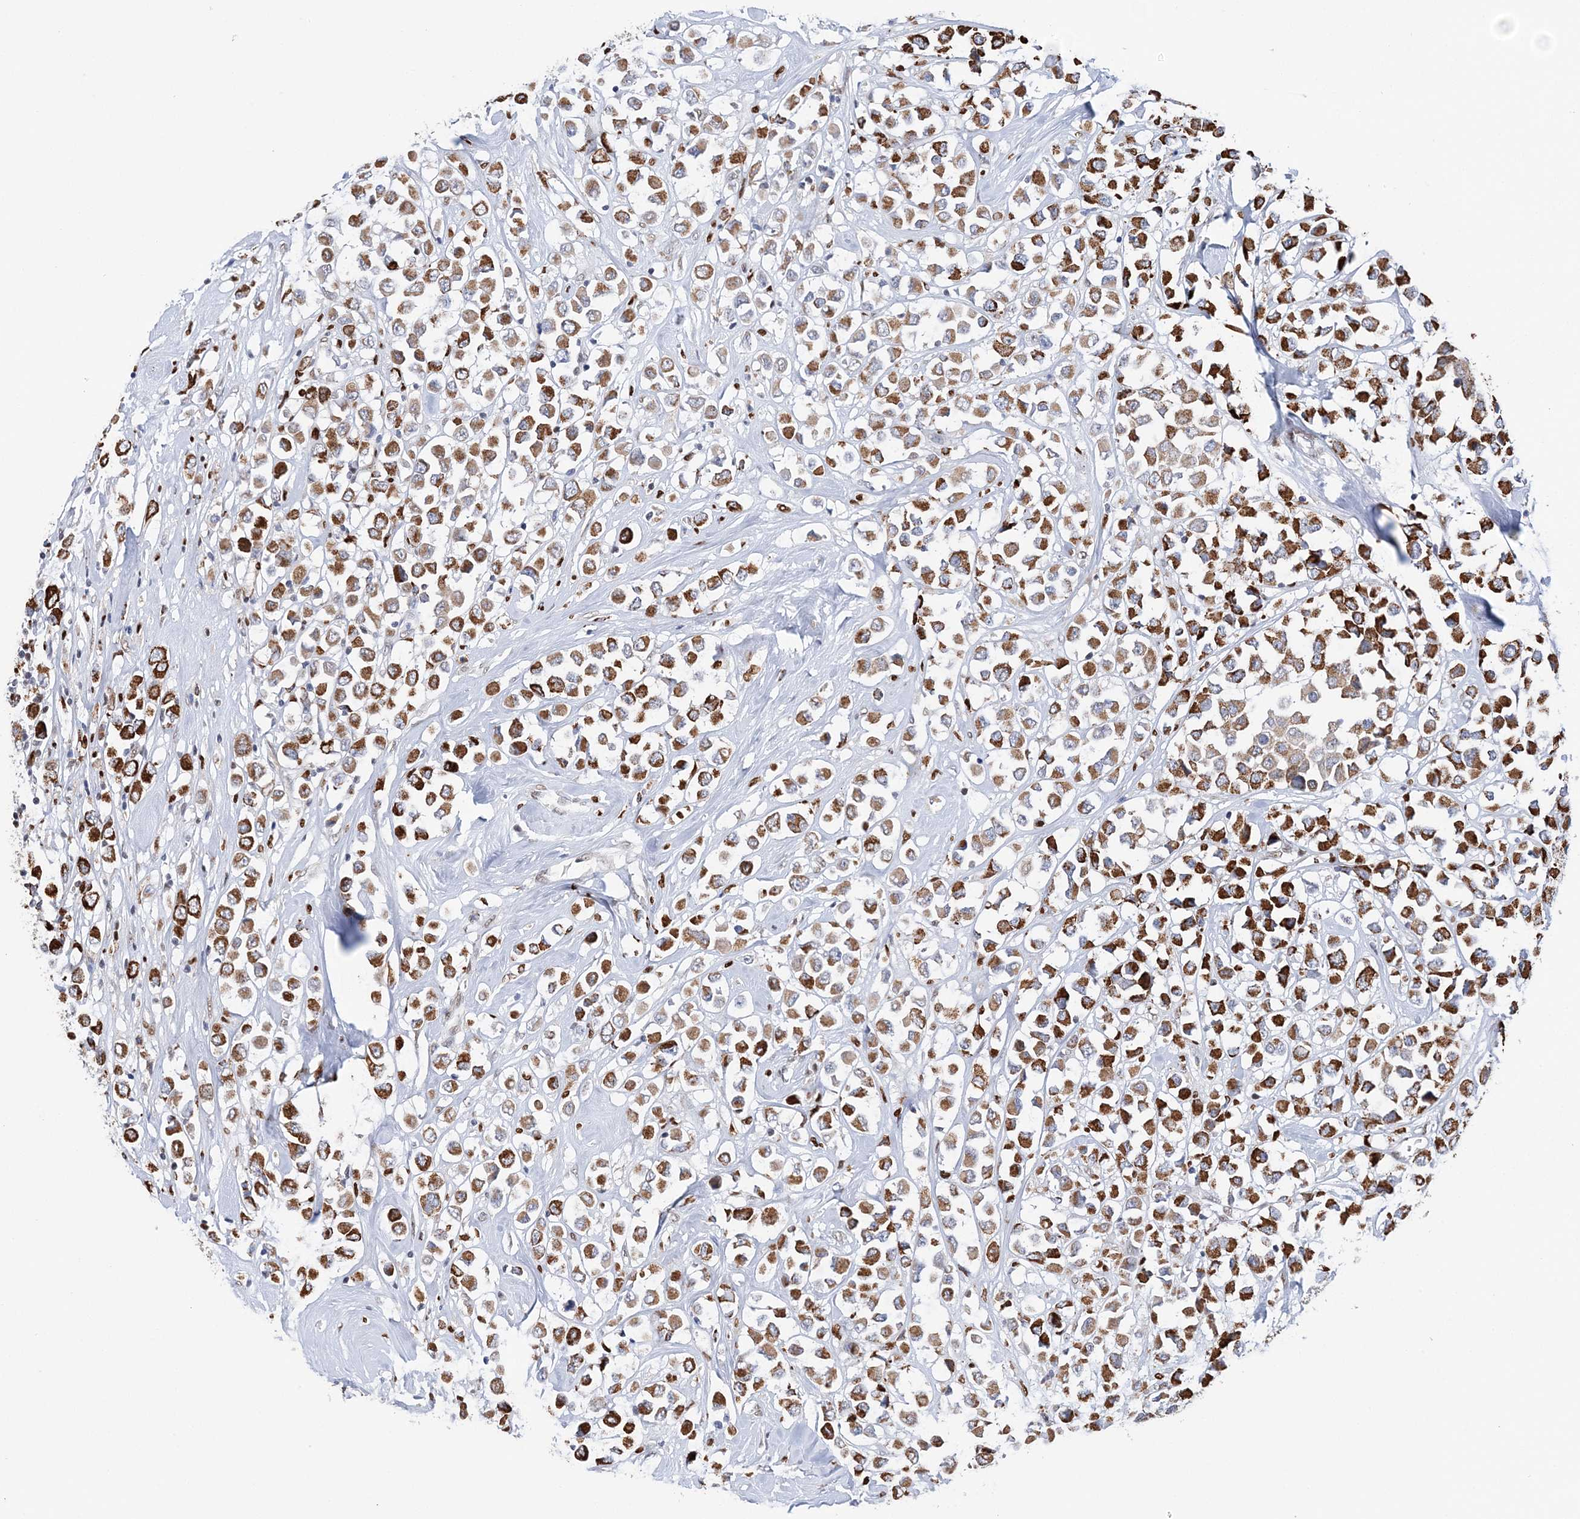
{"staining": {"intensity": "strong", "quantity": ">75%", "location": "cytoplasmic/membranous"}, "tissue": "breast cancer", "cell_type": "Tumor cells", "image_type": "cancer", "snomed": [{"axis": "morphology", "description": "Duct carcinoma"}, {"axis": "topography", "description": "Breast"}], "caption": "Strong cytoplasmic/membranous protein staining is present in about >75% of tumor cells in invasive ductal carcinoma (breast).", "gene": "NIT2", "patient": {"sex": "female", "age": 61}}